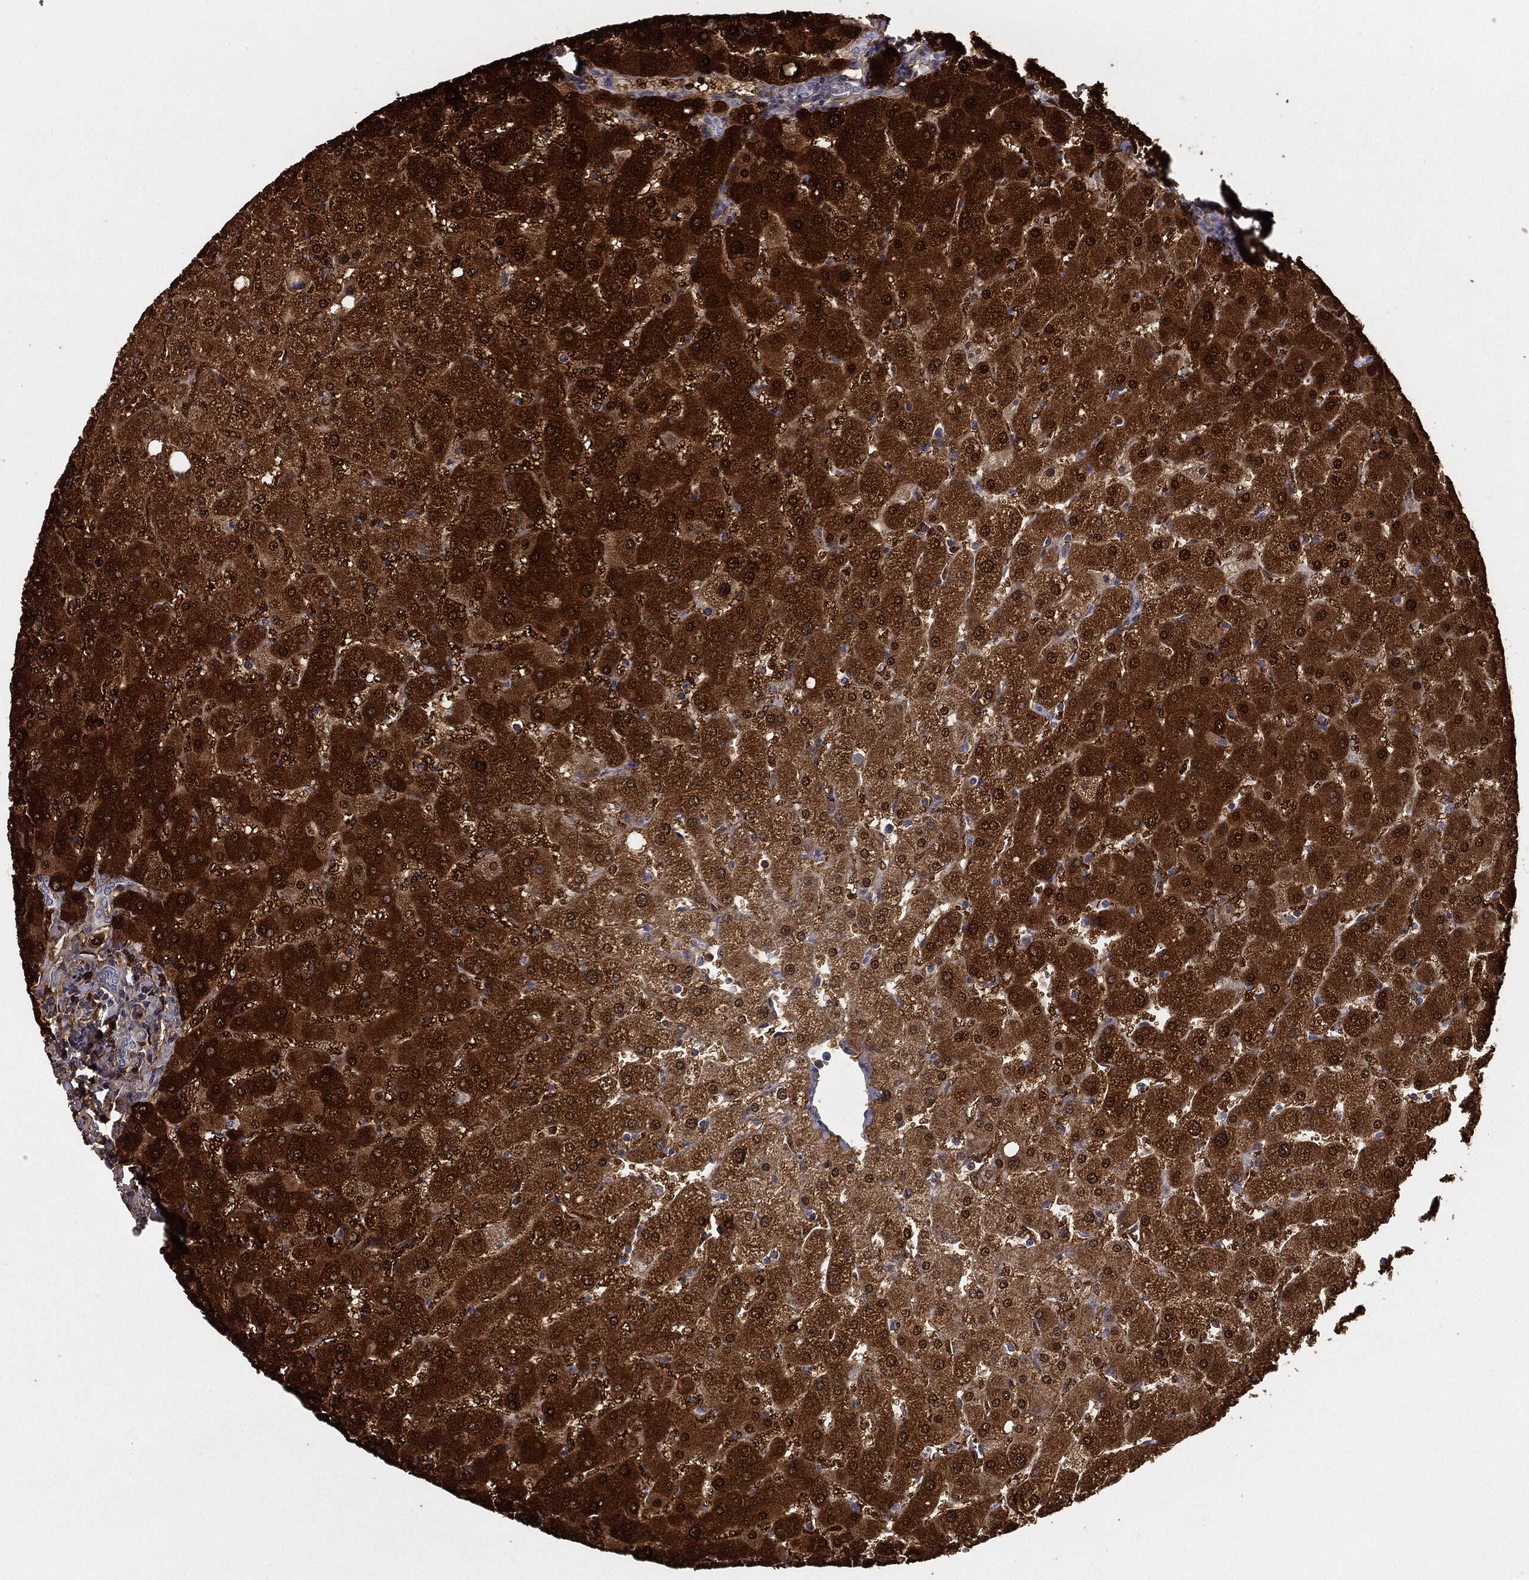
{"staining": {"intensity": "negative", "quantity": "none", "location": "none"}, "tissue": "liver", "cell_type": "Cholangiocytes", "image_type": "normal", "snomed": [{"axis": "morphology", "description": "Normal tissue, NOS"}, {"axis": "topography", "description": "Liver"}], "caption": "Unremarkable liver was stained to show a protein in brown. There is no significant expression in cholangiocytes. (DAB (3,3'-diaminobenzidine) immunohistochemistry, high magnification).", "gene": "ALDOB", "patient": {"sex": "female", "age": 50}}